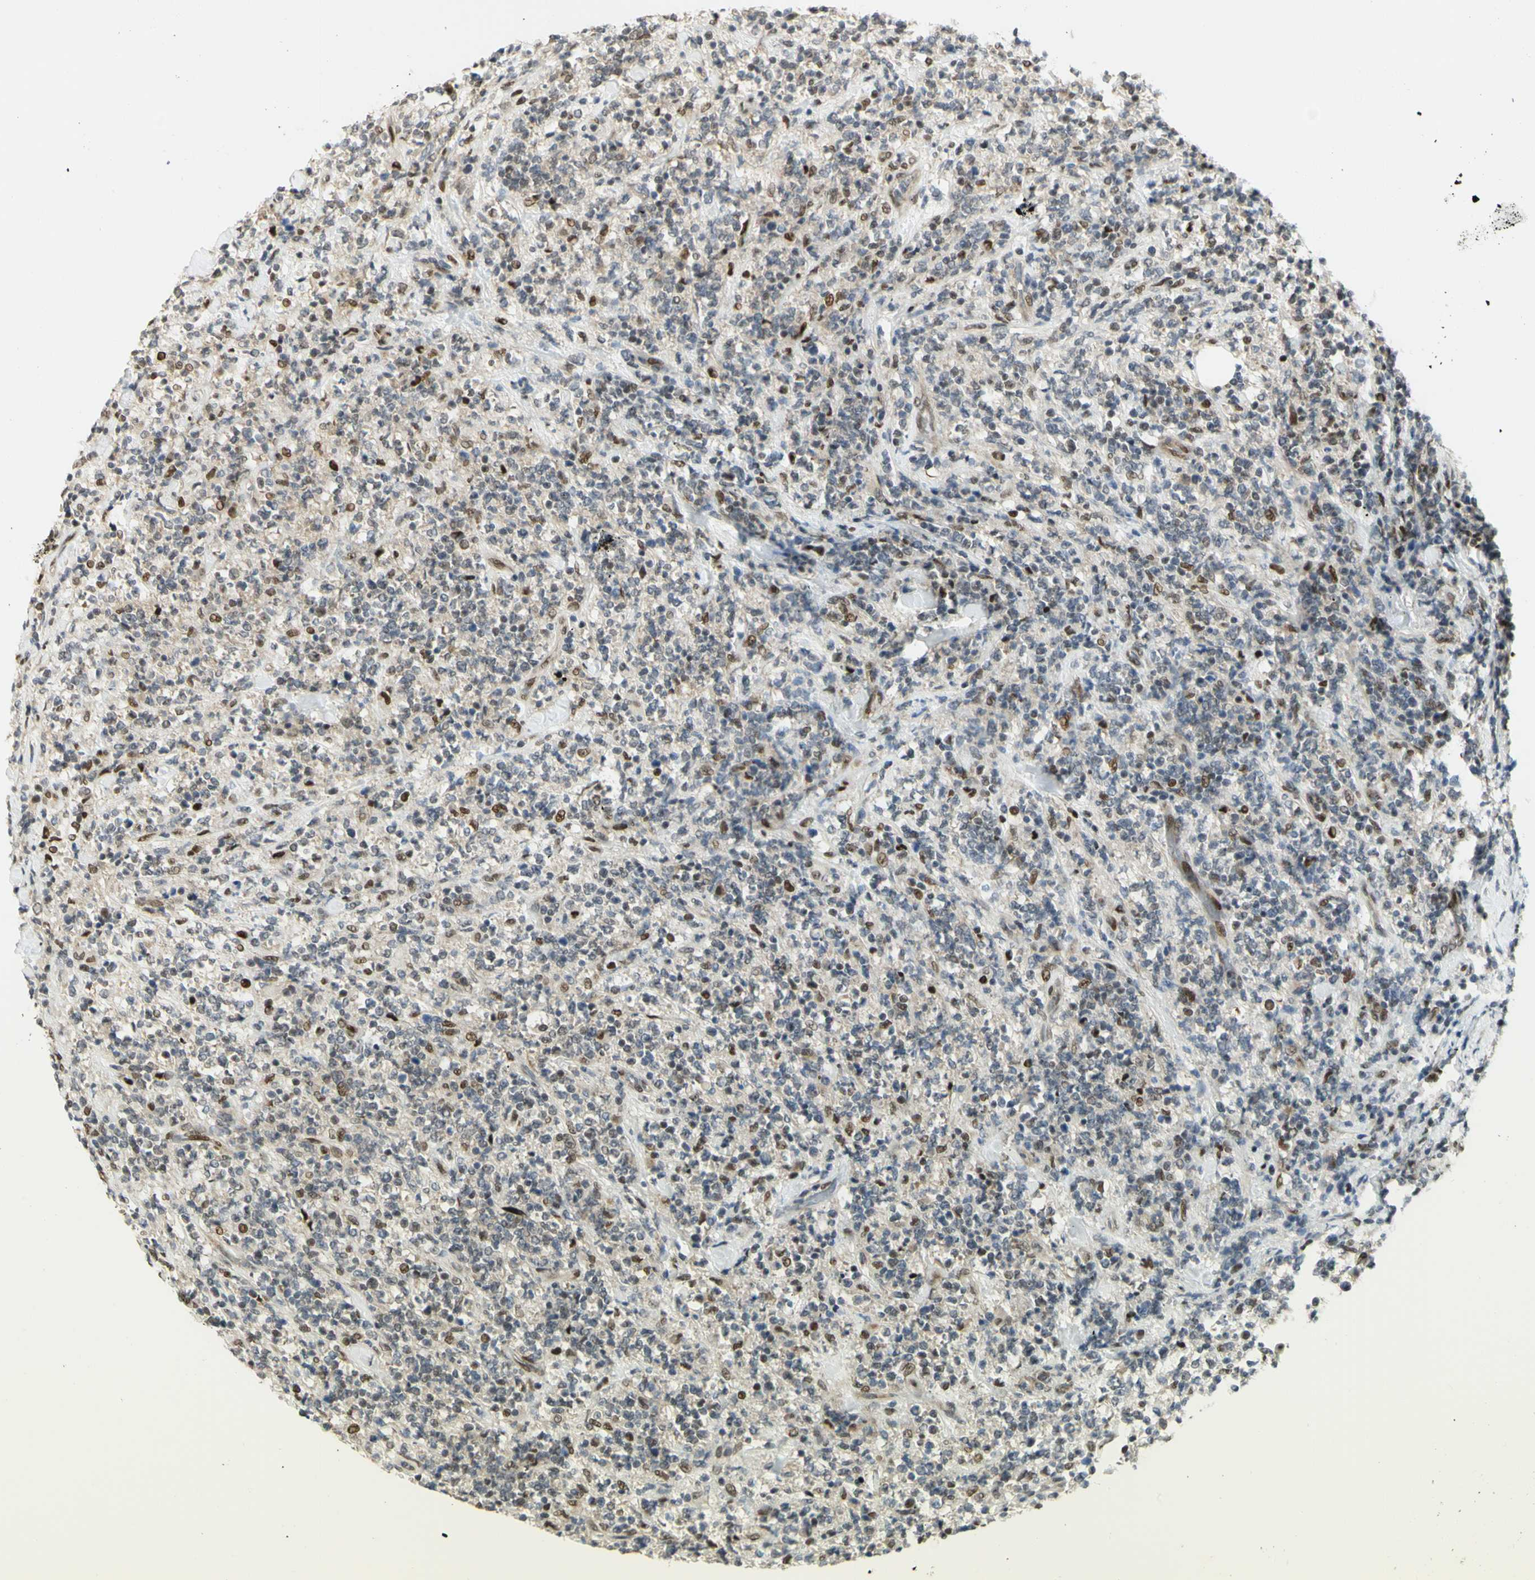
{"staining": {"intensity": "moderate", "quantity": "<25%", "location": "nuclear"}, "tissue": "lymphoma", "cell_type": "Tumor cells", "image_type": "cancer", "snomed": [{"axis": "morphology", "description": "Malignant lymphoma, non-Hodgkin's type, High grade"}, {"axis": "topography", "description": "Soft tissue"}], "caption": "Lymphoma was stained to show a protein in brown. There is low levels of moderate nuclear staining in about <25% of tumor cells.", "gene": "DDX1", "patient": {"sex": "male", "age": 18}}